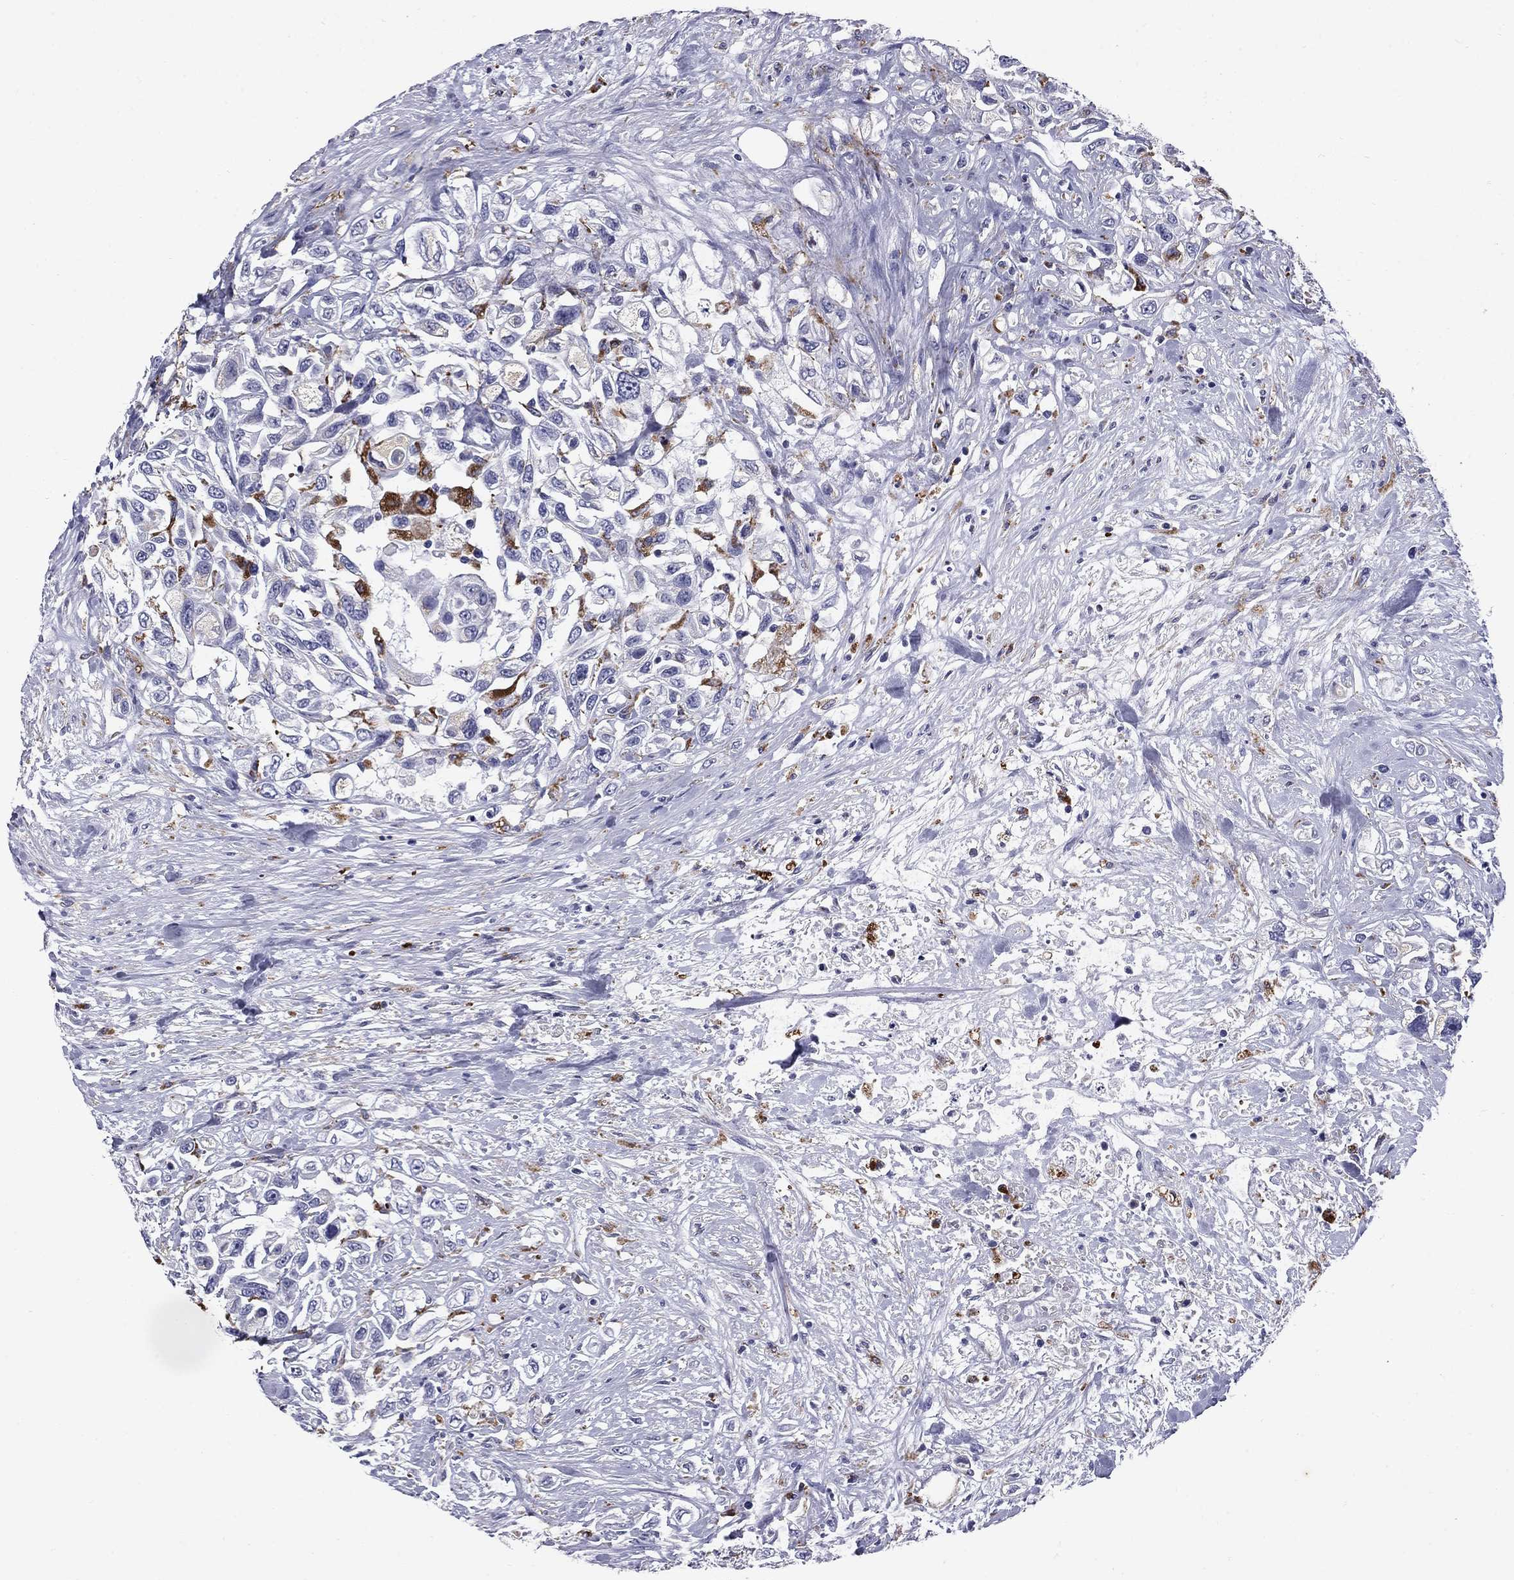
{"staining": {"intensity": "negative", "quantity": "none", "location": "none"}, "tissue": "urothelial cancer", "cell_type": "Tumor cells", "image_type": "cancer", "snomed": [{"axis": "morphology", "description": "Urothelial carcinoma, High grade"}, {"axis": "topography", "description": "Urinary bladder"}], "caption": "DAB immunohistochemical staining of high-grade urothelial carcinoma displays no significant staining in tumor cells.", "gene": "MADCAM1", "patient": {"sex": "female", "age": 56}}